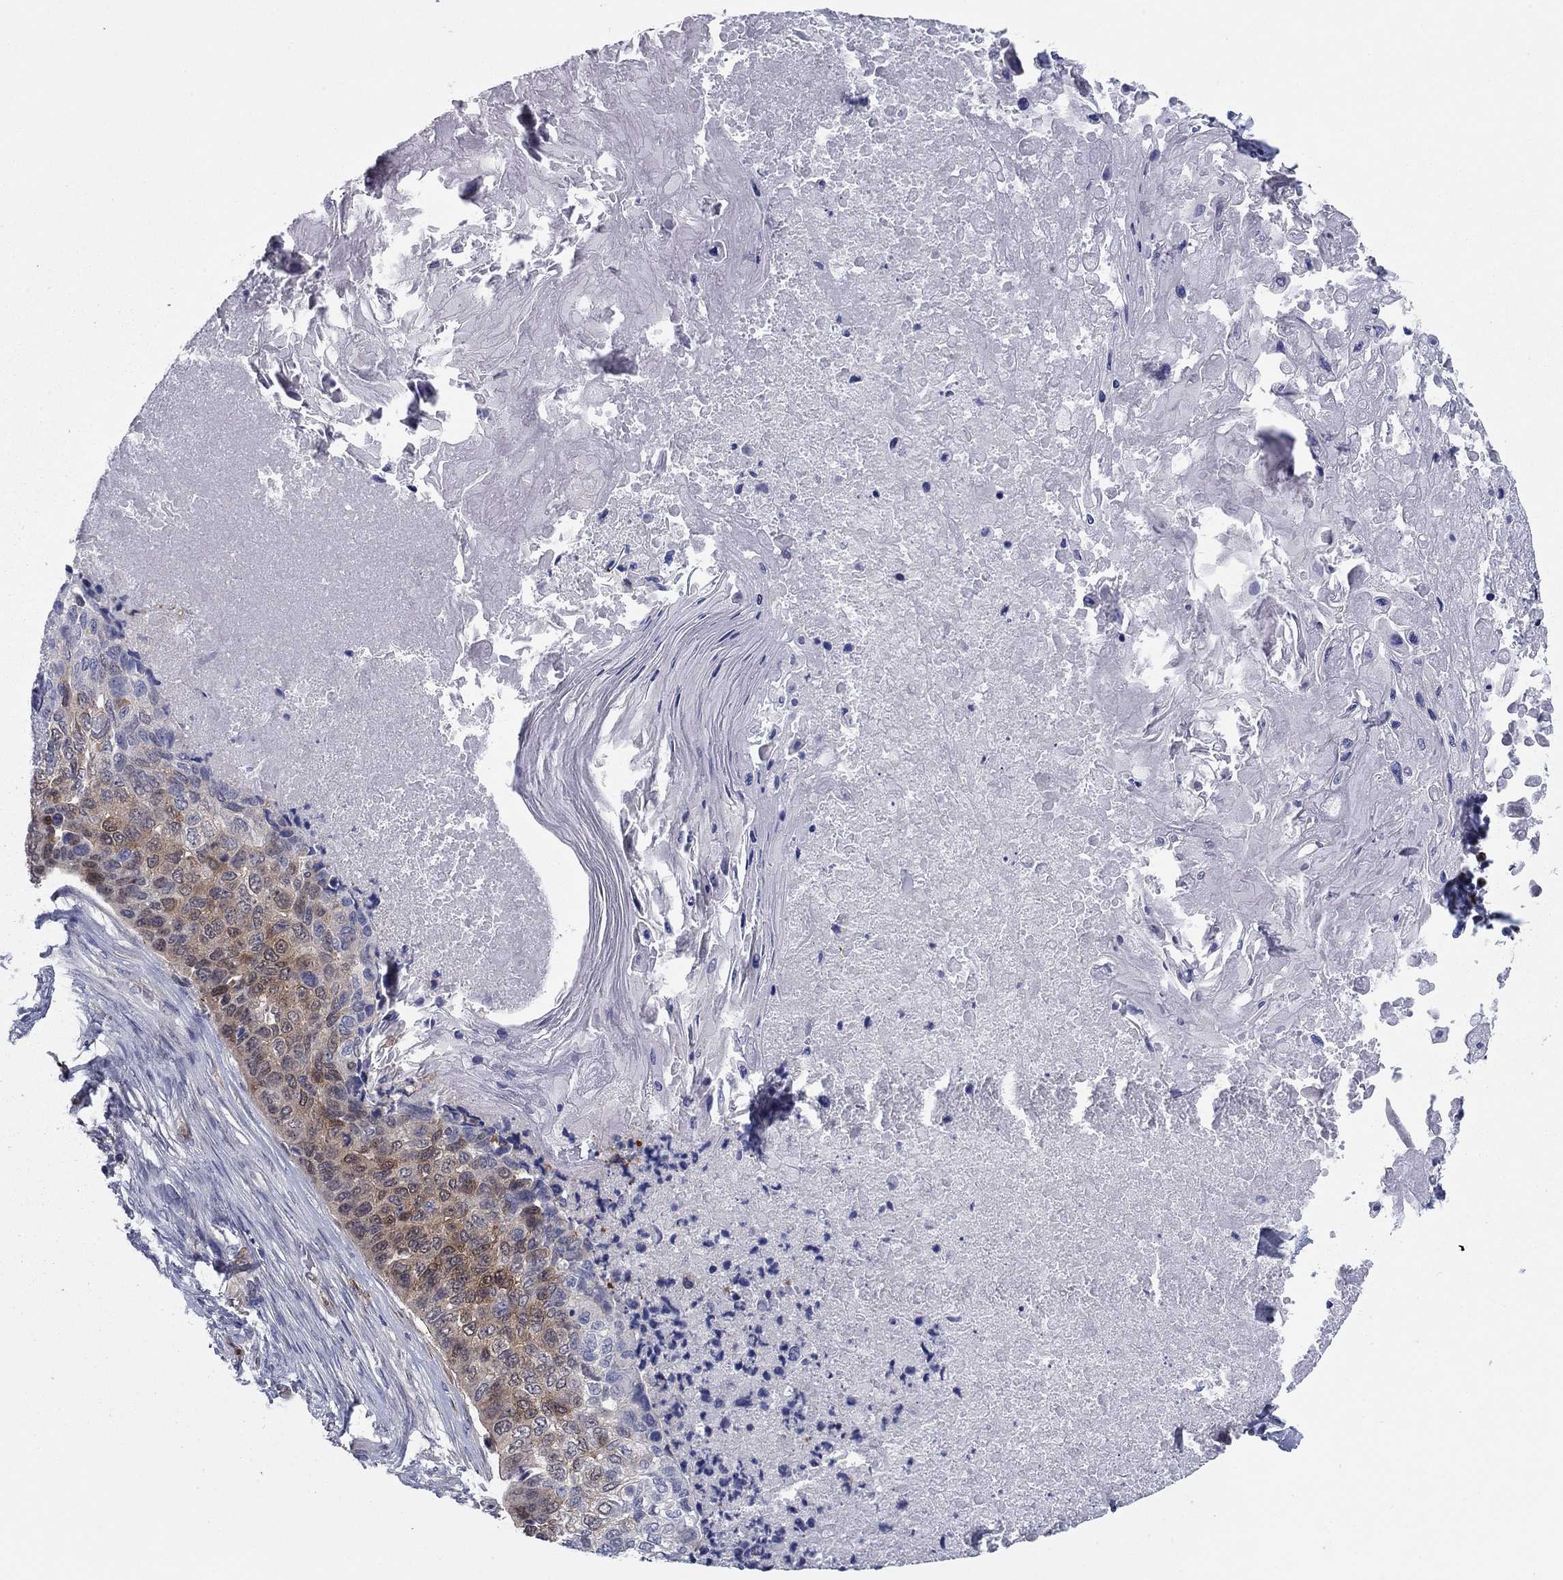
{"staining": {"intensity": "moderate", "quantity": "<25%", "location": "cytoplasmic/membranous"}, "tissue": "lung cancer", "cell_type": "Tumor cells", "image_type": "cancer", "snomed": [{"axis": "morphology", "description": "Squamous cell carcinoma, NOS"}, {"axis": "topography", "description": "Lung"}], "caption": "Lung cancer (squamous cell carcinoma) was stained to show a protein in brown. There is low levels of moderate cytoplasmic/membranous staining in approximately <25% of tumor cells. (DAB IHC with brightfield microscopy, high magnification).", "gene": "STMN1", "patient": {"sex": "male", "age": 69}}